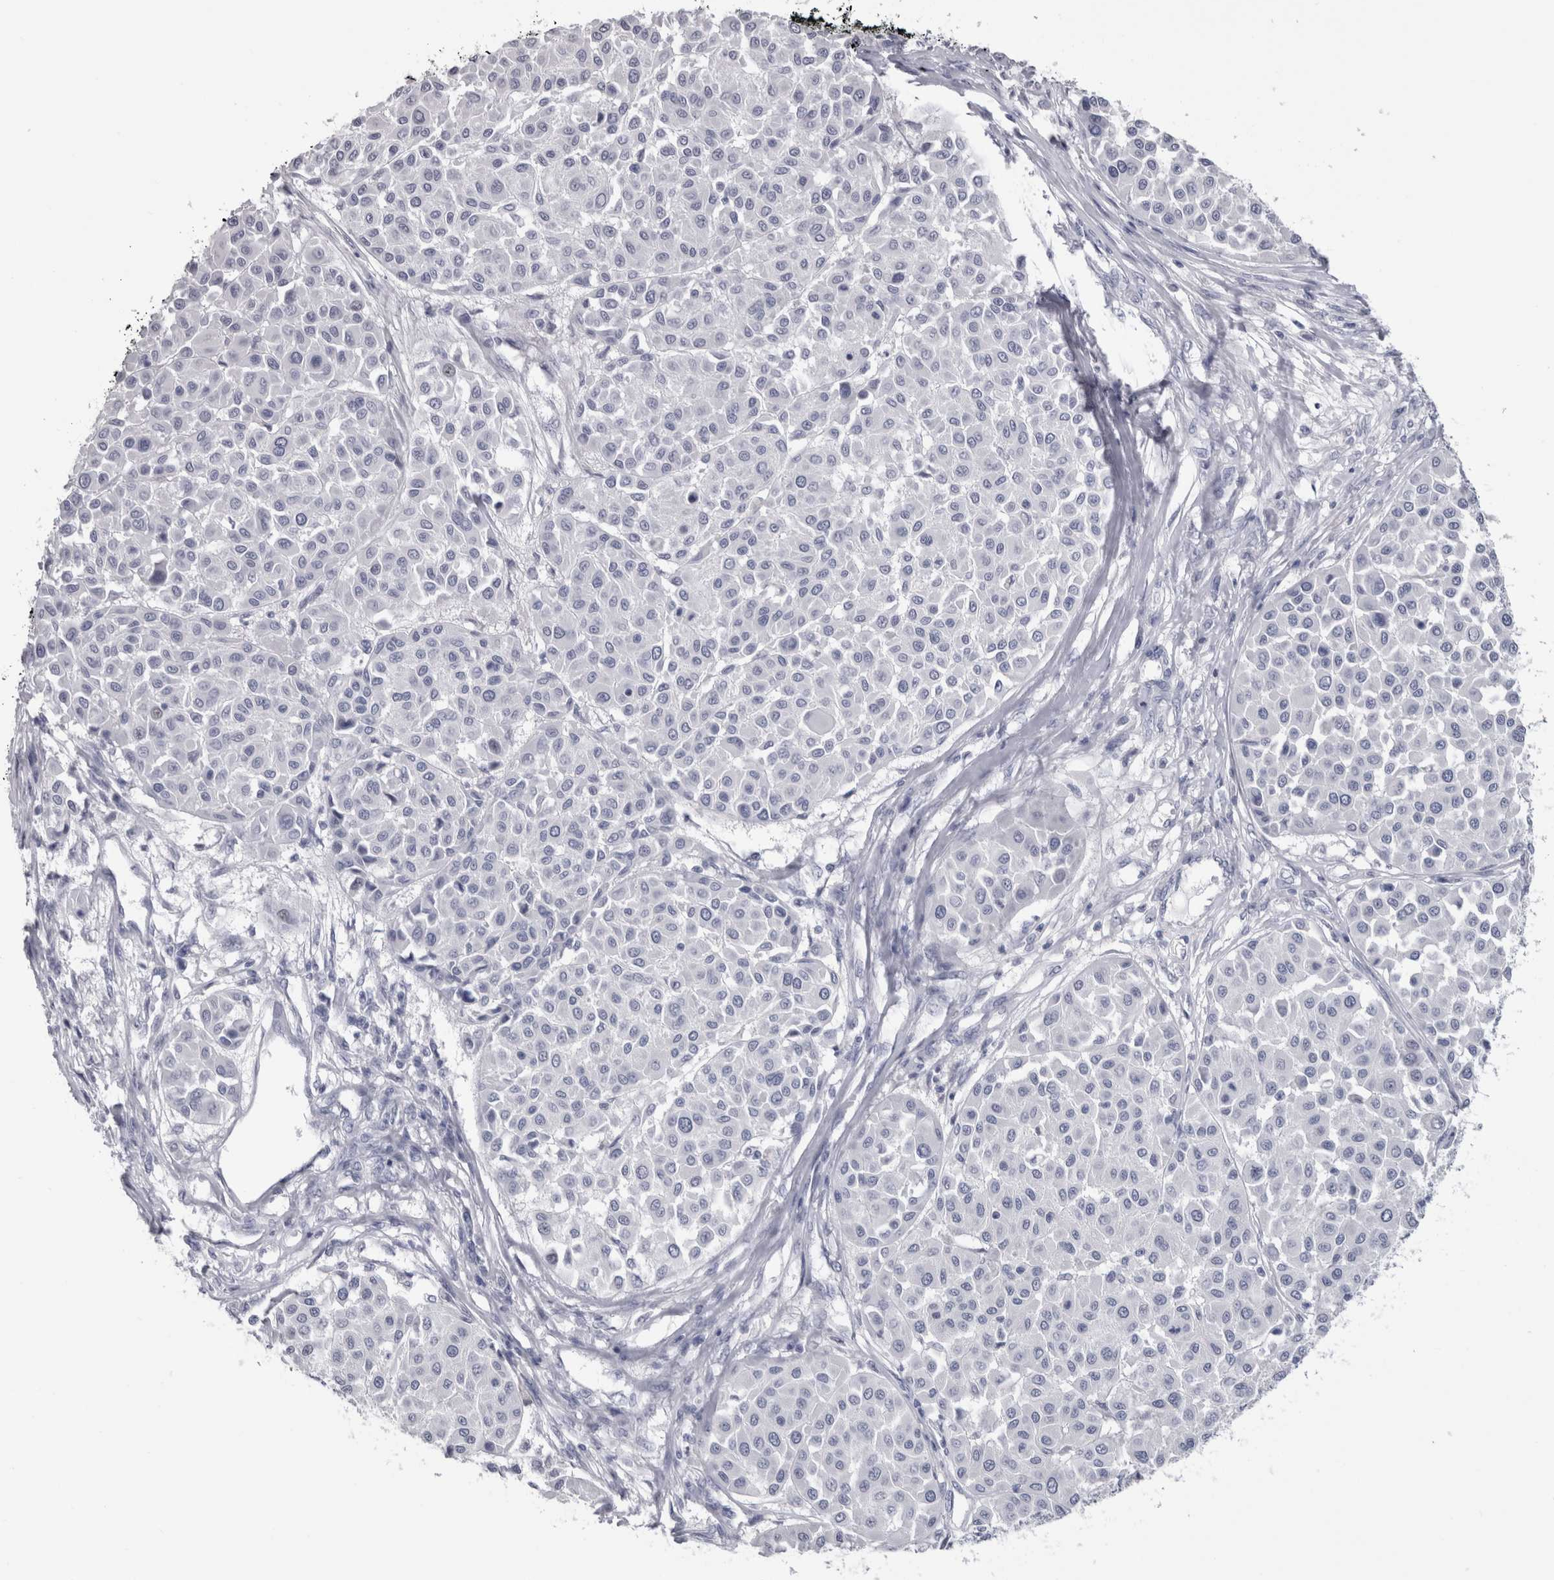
{"staining": {"intensity": "negative", "quantity": "none", "location": "none"}, "tissue": "melanoma", "cell_type": "Tumor cells", "image_type": "cancer", "snomed": [{"axis": "morphology", "description": "Malignant melanoma, Metastatic site"}, {"axis": "topography", "description": "Soft tissue"}], "caption": "IHC of melanoma shows no expression in tumor cells. (Stains: DAB (3,3'-diaminobenzidine) immunohistochemistry (IHC) with hematoxylin counter stain, Microscopy: brightfield microscopy at high magnification).", "gene": "PTH", "patient": {"sex": "male", "age": 41}}